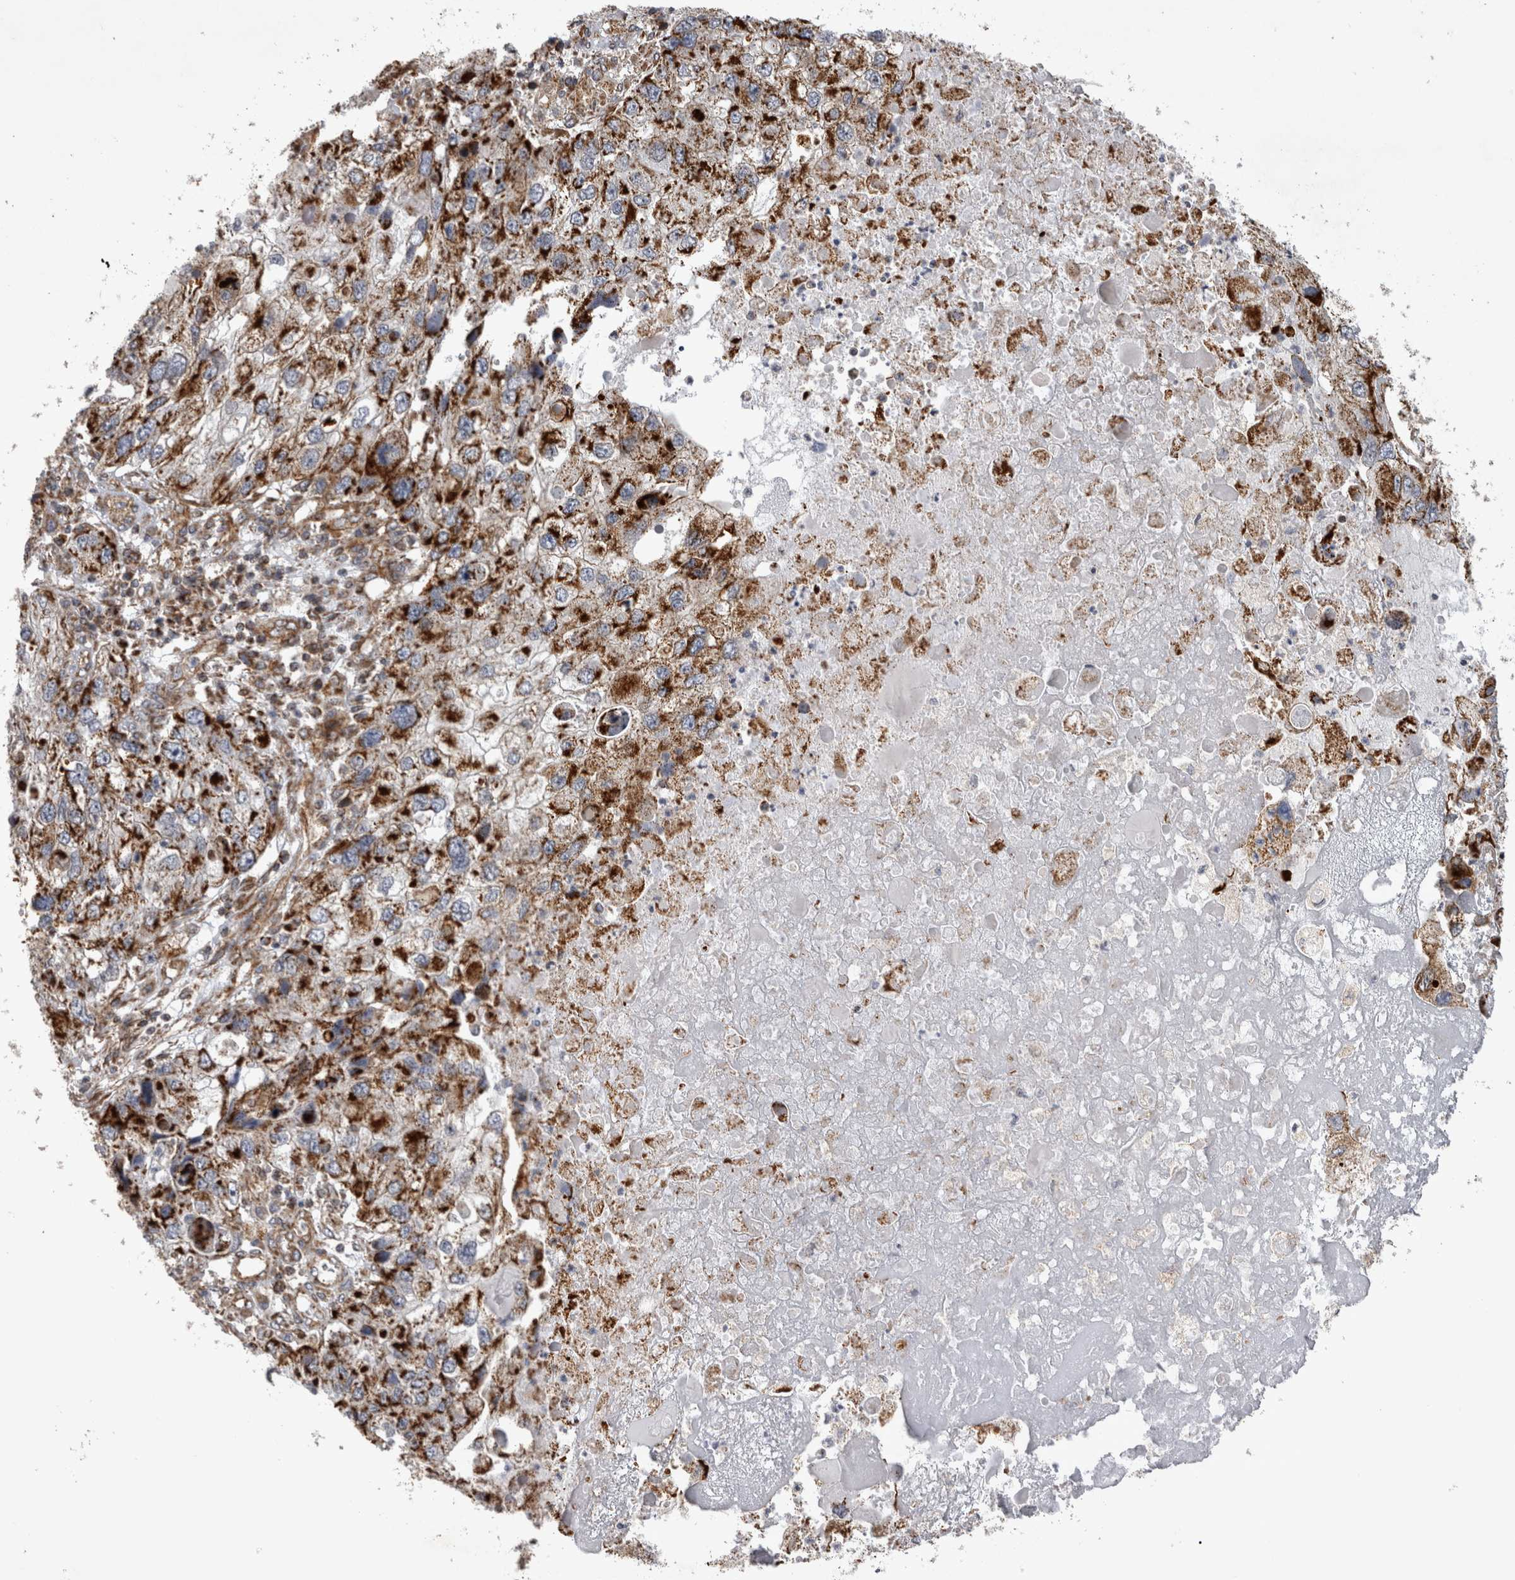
{"staining": {"intensity": "strong", "quantity": ">75%", "location": "cytoplasmic/membranous"}, "tissue": "endometrial cancer", "cell_type": "Tumor cells", "image_type": "cancer", "snomed": [{"axis": "morphology", "description": "Adenocarcinoma, NOS"}, {"axis": "topography", "description": "Endometrium"}], "caption": "Protein staining of endometrial adenocarcinoma tissue displays strong cytoplasmic/membranous staining in about >75% of tumor cells. The staining was performed using DAB, with brown indicating positive protein expression. Nuclei are stained blue with hematoxylin.", "gene": "TSPOAP1", "patient": {"sex": "female", "age": 49}}